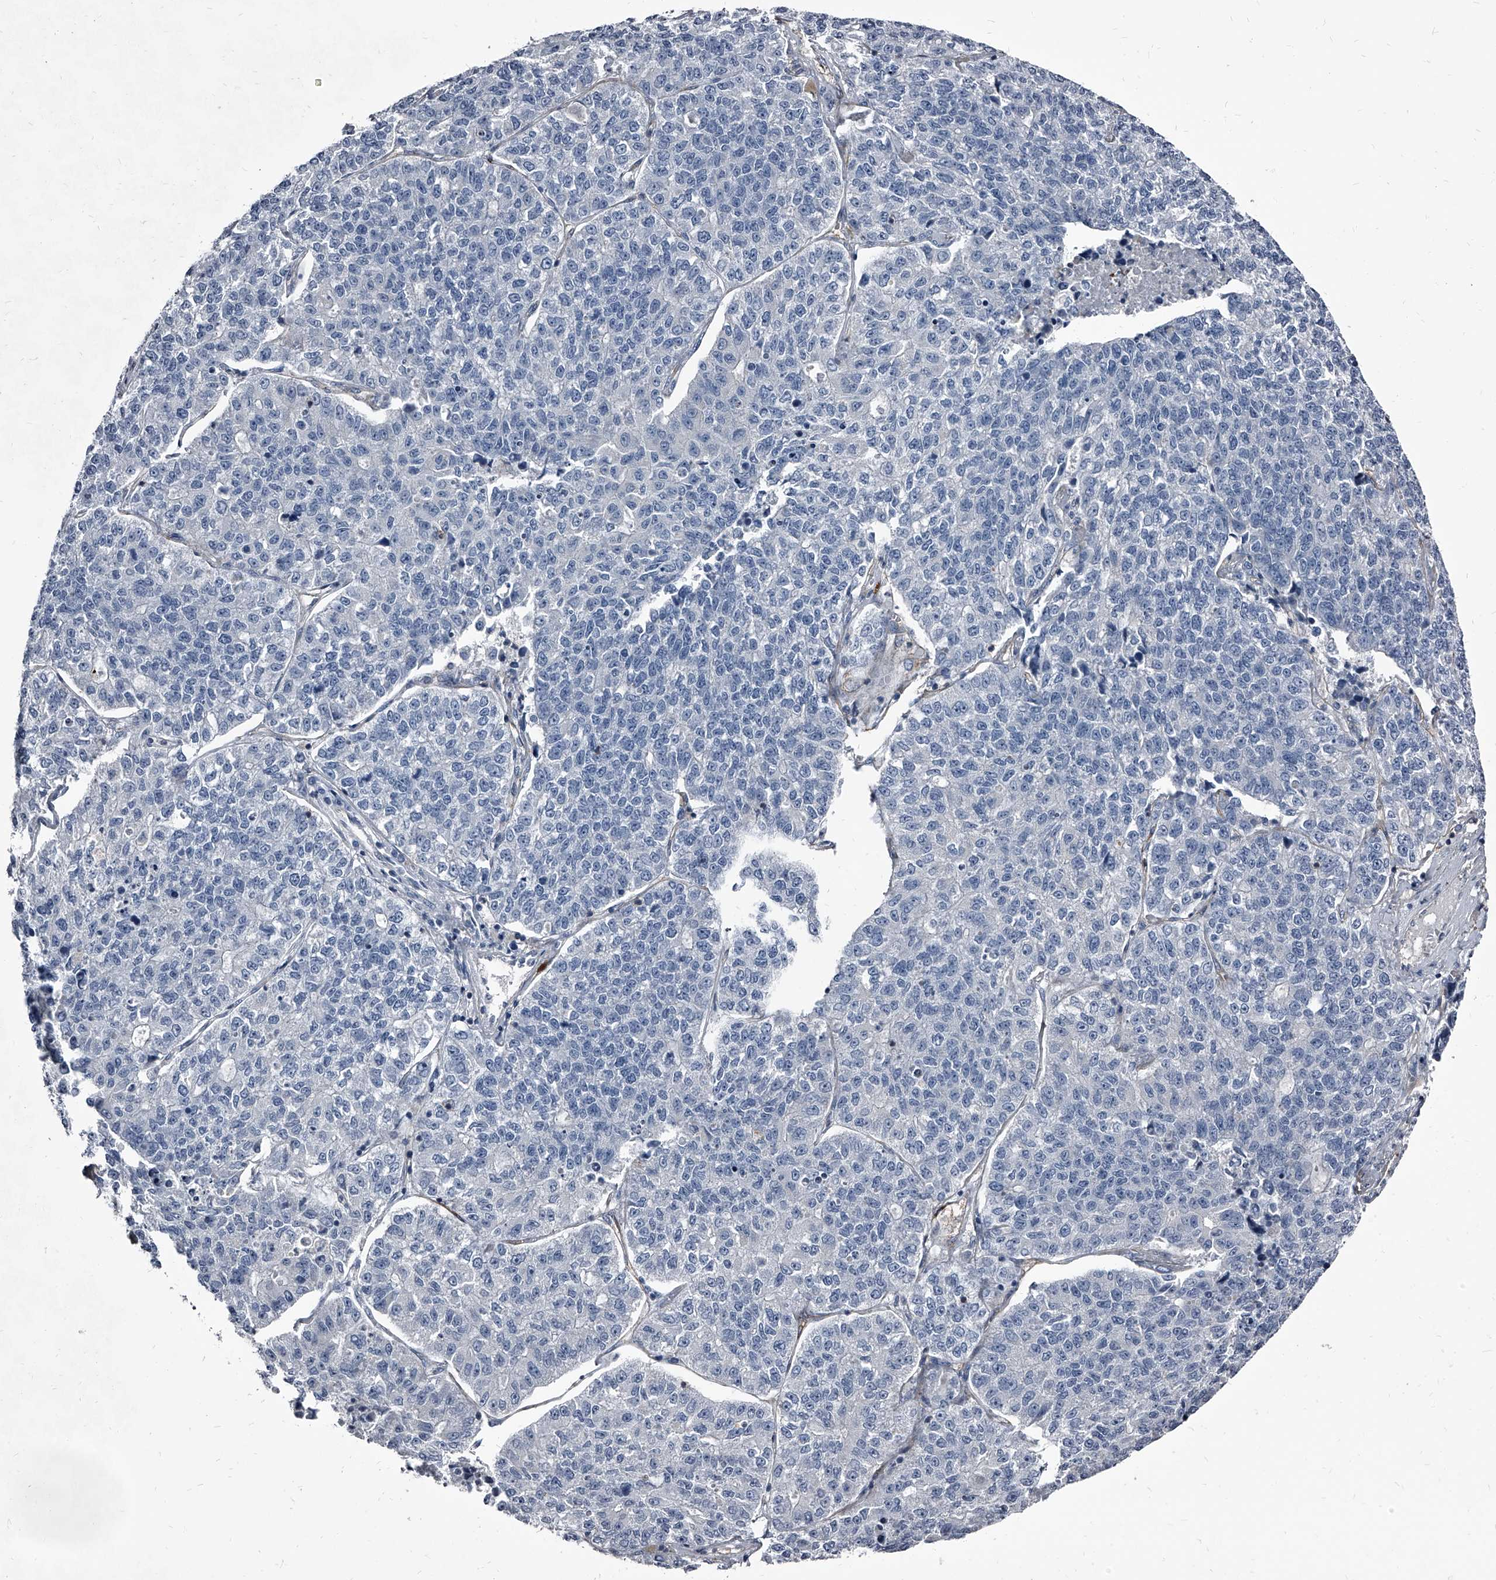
{"staining": {"intensity": "negative", "quantity": "none", "location": "none"}, "tissue": "lung cancer", "cell_type": "Tumor cells", "image_type": "cancer", "snomed": [{"axis": "morphology", "description": "Adenocarcinoma, NOS"}, {"axis": "topography", "description": "Lung"}], "caption": "Immunohistochemistry of human lung adenocarcinoma shows no staining in tumor cells. The staining is performed using DAB brown chromogen with nuclei counter-stained in using hematoxylin.", "gene": "PGLYRP3", "patient": {"sex": "male", "age": 49}}